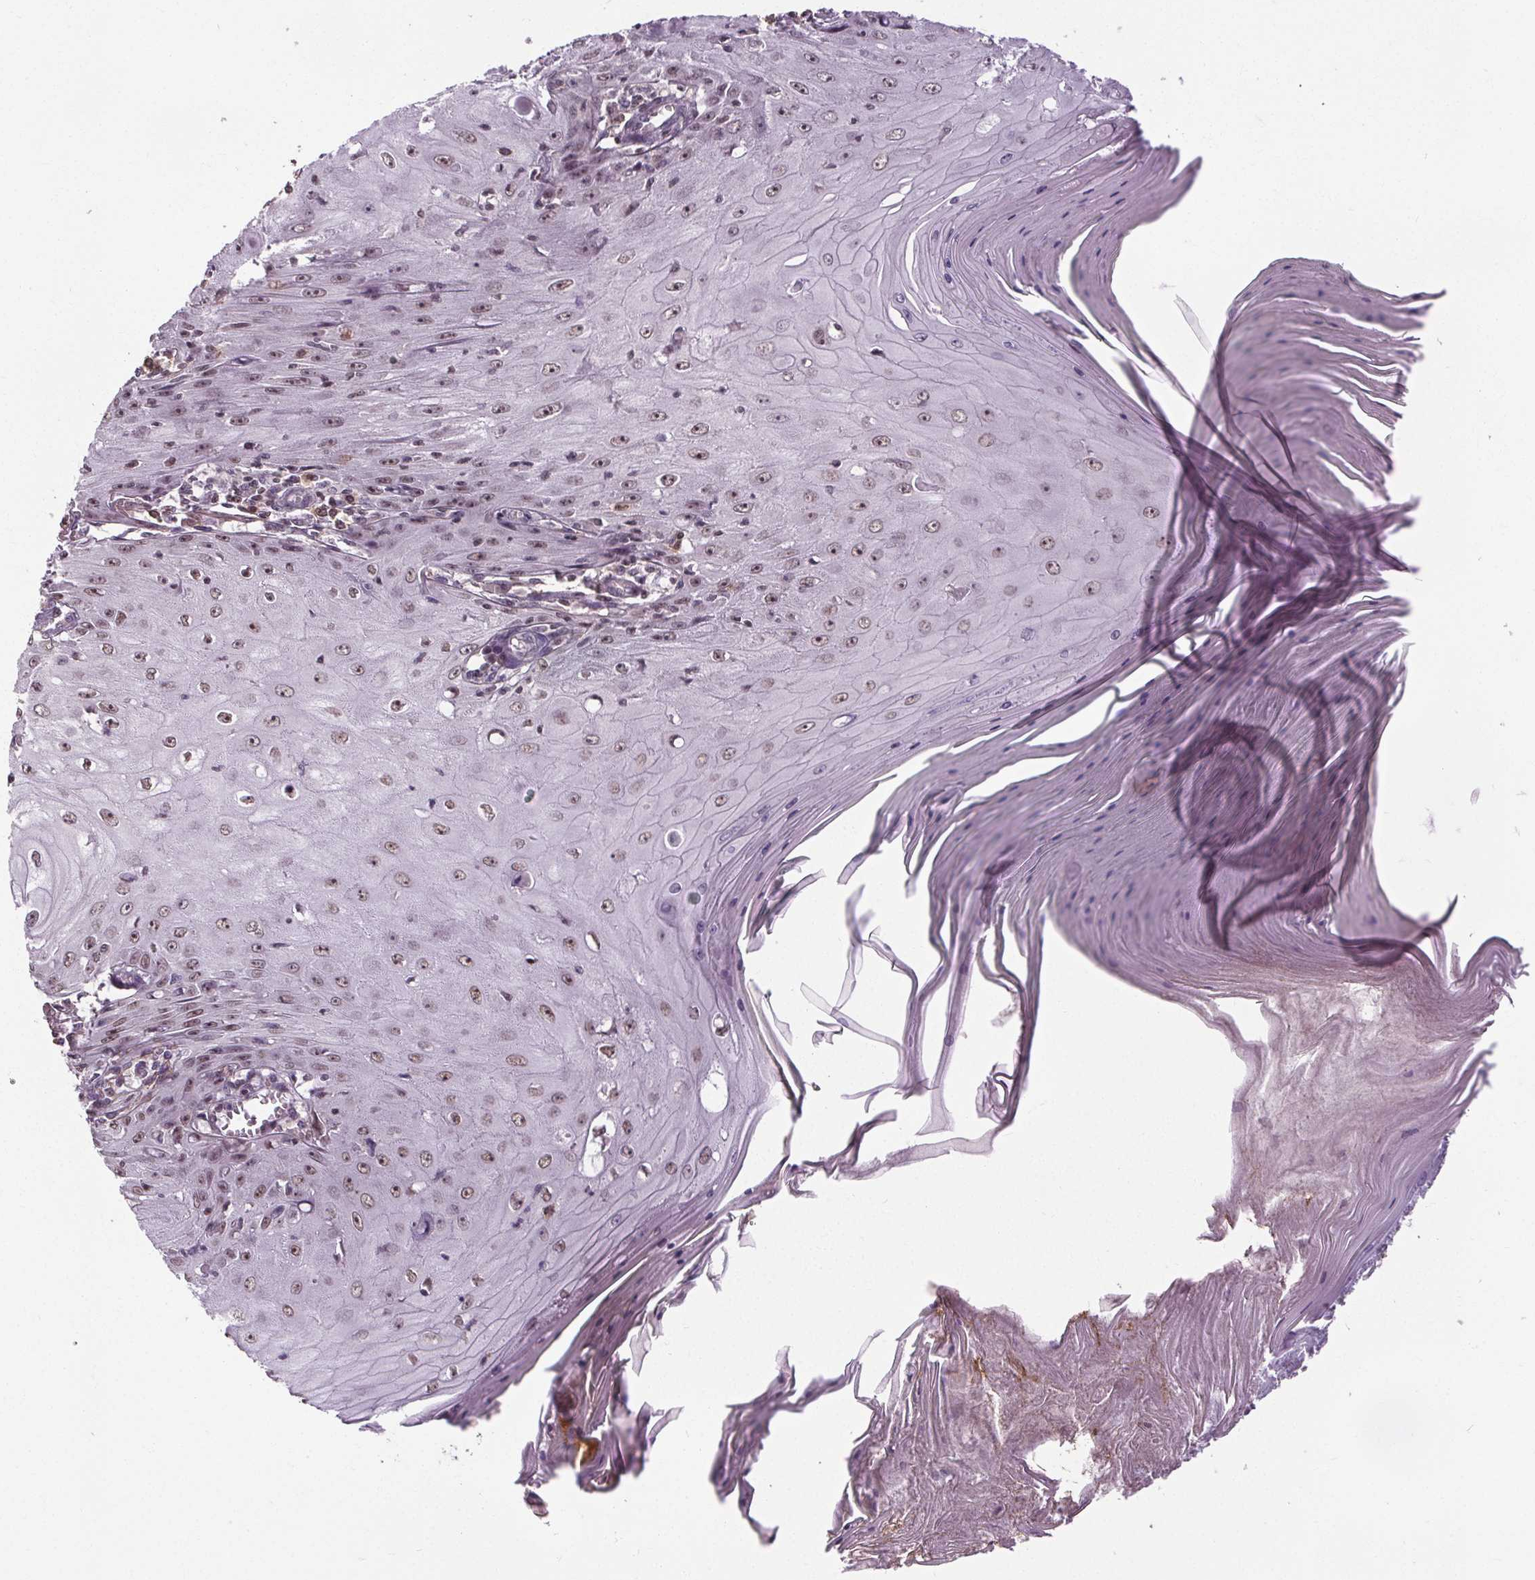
{"staining": {"intensity": "moderate", "quantity": ">75%", "location": "nuclear"}, "tissue": "skin cancer", "cell_type": "Tumor cells", "image_type": "cancer", "snomed": [{"axis": "morphology", "description": "Squamous cell carcinoma, NOS"}, {"axis": "topography", "description": "Skin"}], "caption": "The micrograph demonstrates immunohistochemical staining of skin cancer (squamous cell carcinoma). There is moderate nuclear staining is seen in about >75% of tumor cells.", "gene": "KIAA0232", "patient": {"sex": "female", "age": 73}}